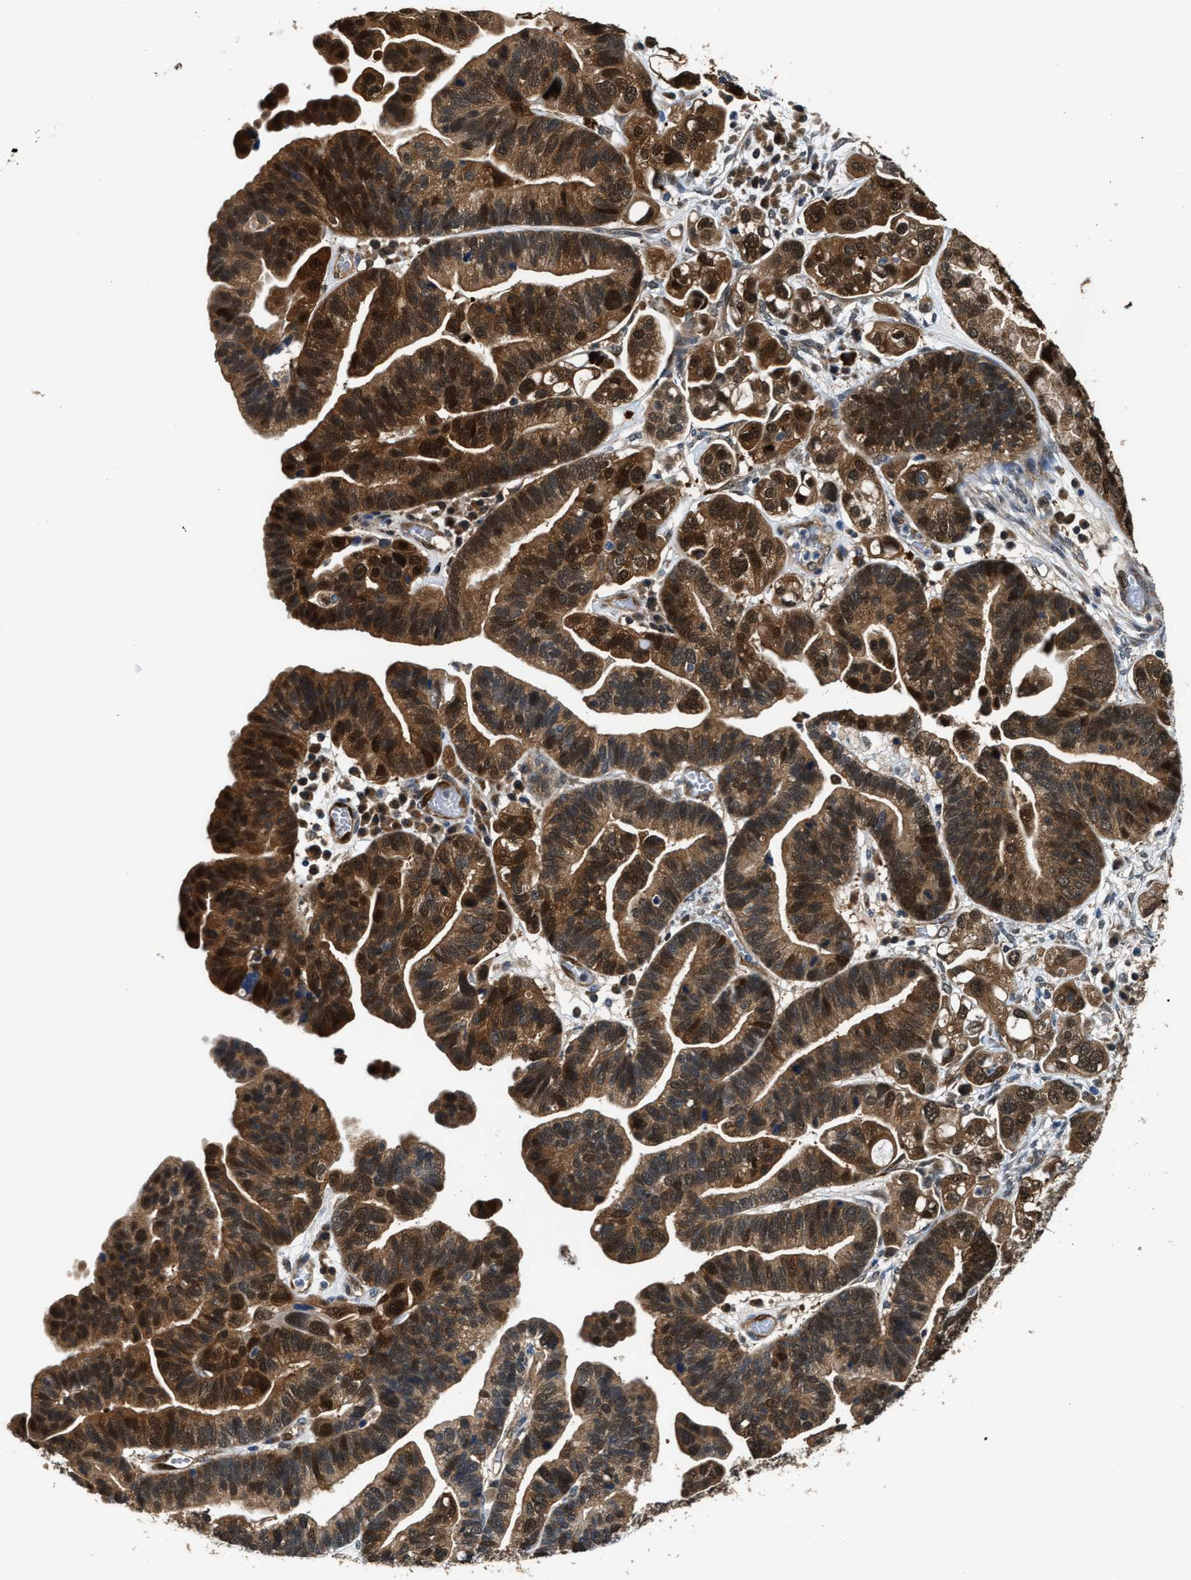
{"staining": {"intensity": "strong", "quantity": ">75%", "location": "cytoplasmic/membranous,nuclear"}, "tissue": "ovarian cancer", "cell_type": "Tumor cells", "image_type": "cancer", "snomed": [{"axis": "morphology", "description": "Cystadenocarcinoma, serous, NOS"}, {"axis": "topography", "description": "Ovary"}], "caption": "DAB immunohistochemical staining of human ovarian cancer reveals strong cytoplasmic/membranous and nuclear protein staining in about >75% of tumor cells. The protein is shown in brown color, while the nuclei are stained blue.", "gene": "PPA1", "patient": {"sex": "female", "age": 56}}